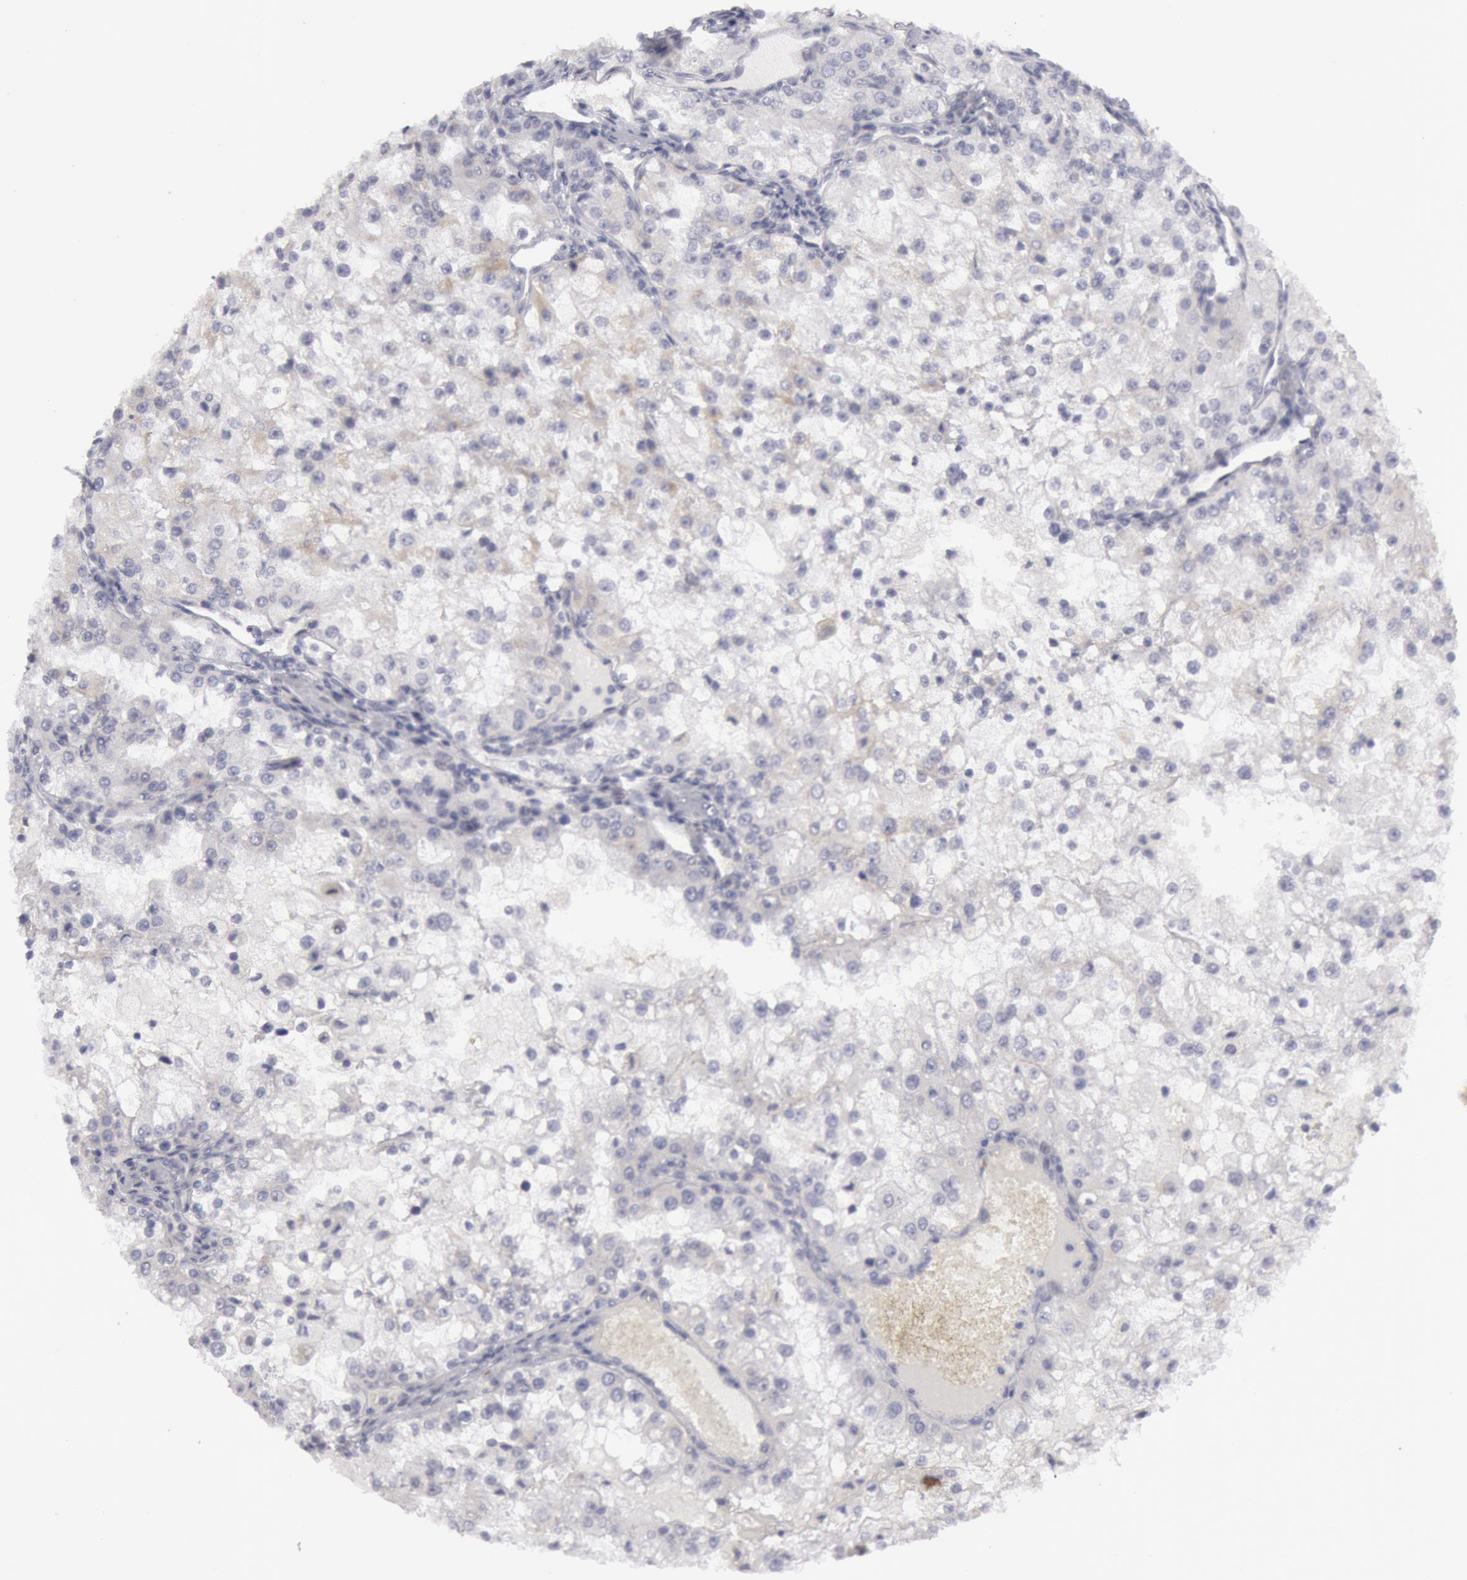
{"staining": {"intensity": "weak", "quantity": "<25%", "location": "cytoplasmic/membranous"}, "tissue": "renal cancer", "cell_type": "Tumor cells", "image_type": "cancer", "snomed": [{"axis": "morphology", "description": "Adenocarcinoma, NOS"}, {"axis": "topography", "description": "Kidney"}], "caption": "Photomicrograph shows no significant protein expression in tumor cells of renal adenocarcinoma.", "gene": "JOSD1", "patient": {"sex": "female", "age": 74}}